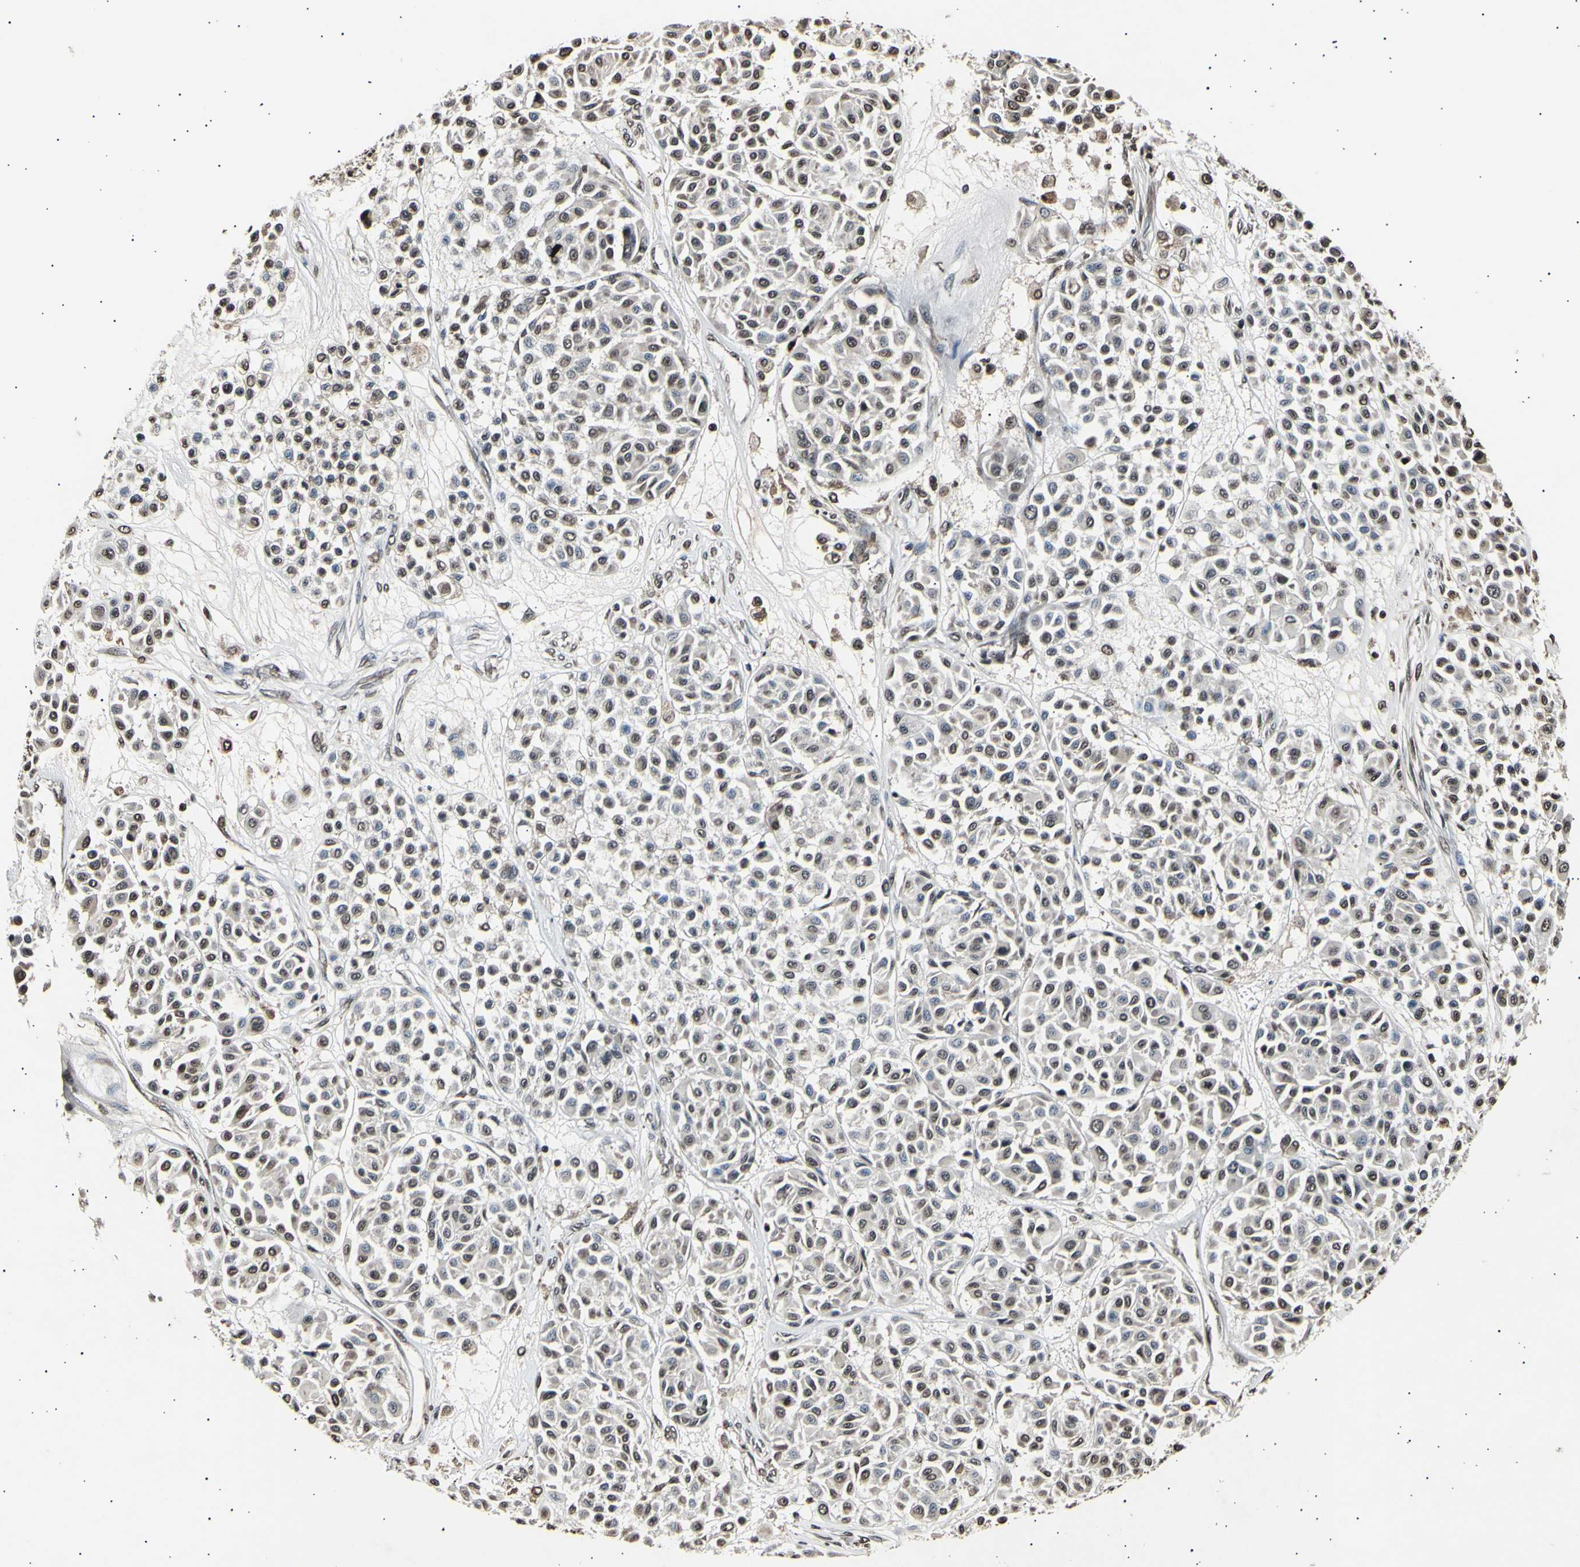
{"staining": {"intensity": "moderate", "quantity": ">75%", "location": "cytoplasmic/membranous,nuclear"}, "tissue": "melanoma", "cell_type": "Tumor cells", "image_type": "cancer", "snomed": [{"axis": "morphology", "description": "Malignant melanoma, Metastatic site"}, {"axis": "topography", "description": "Soft tissue"}], "caption": "A photomicrograph showing moderate cytoplasmic/membranous and nuclear expression in about >75% of tumor cells in malignant melanoma (metastatic site), as visualized by brown immunohistochemical staining.", "gene": "ANAPC7", "patient": {"sex": "male", "age": 41}}